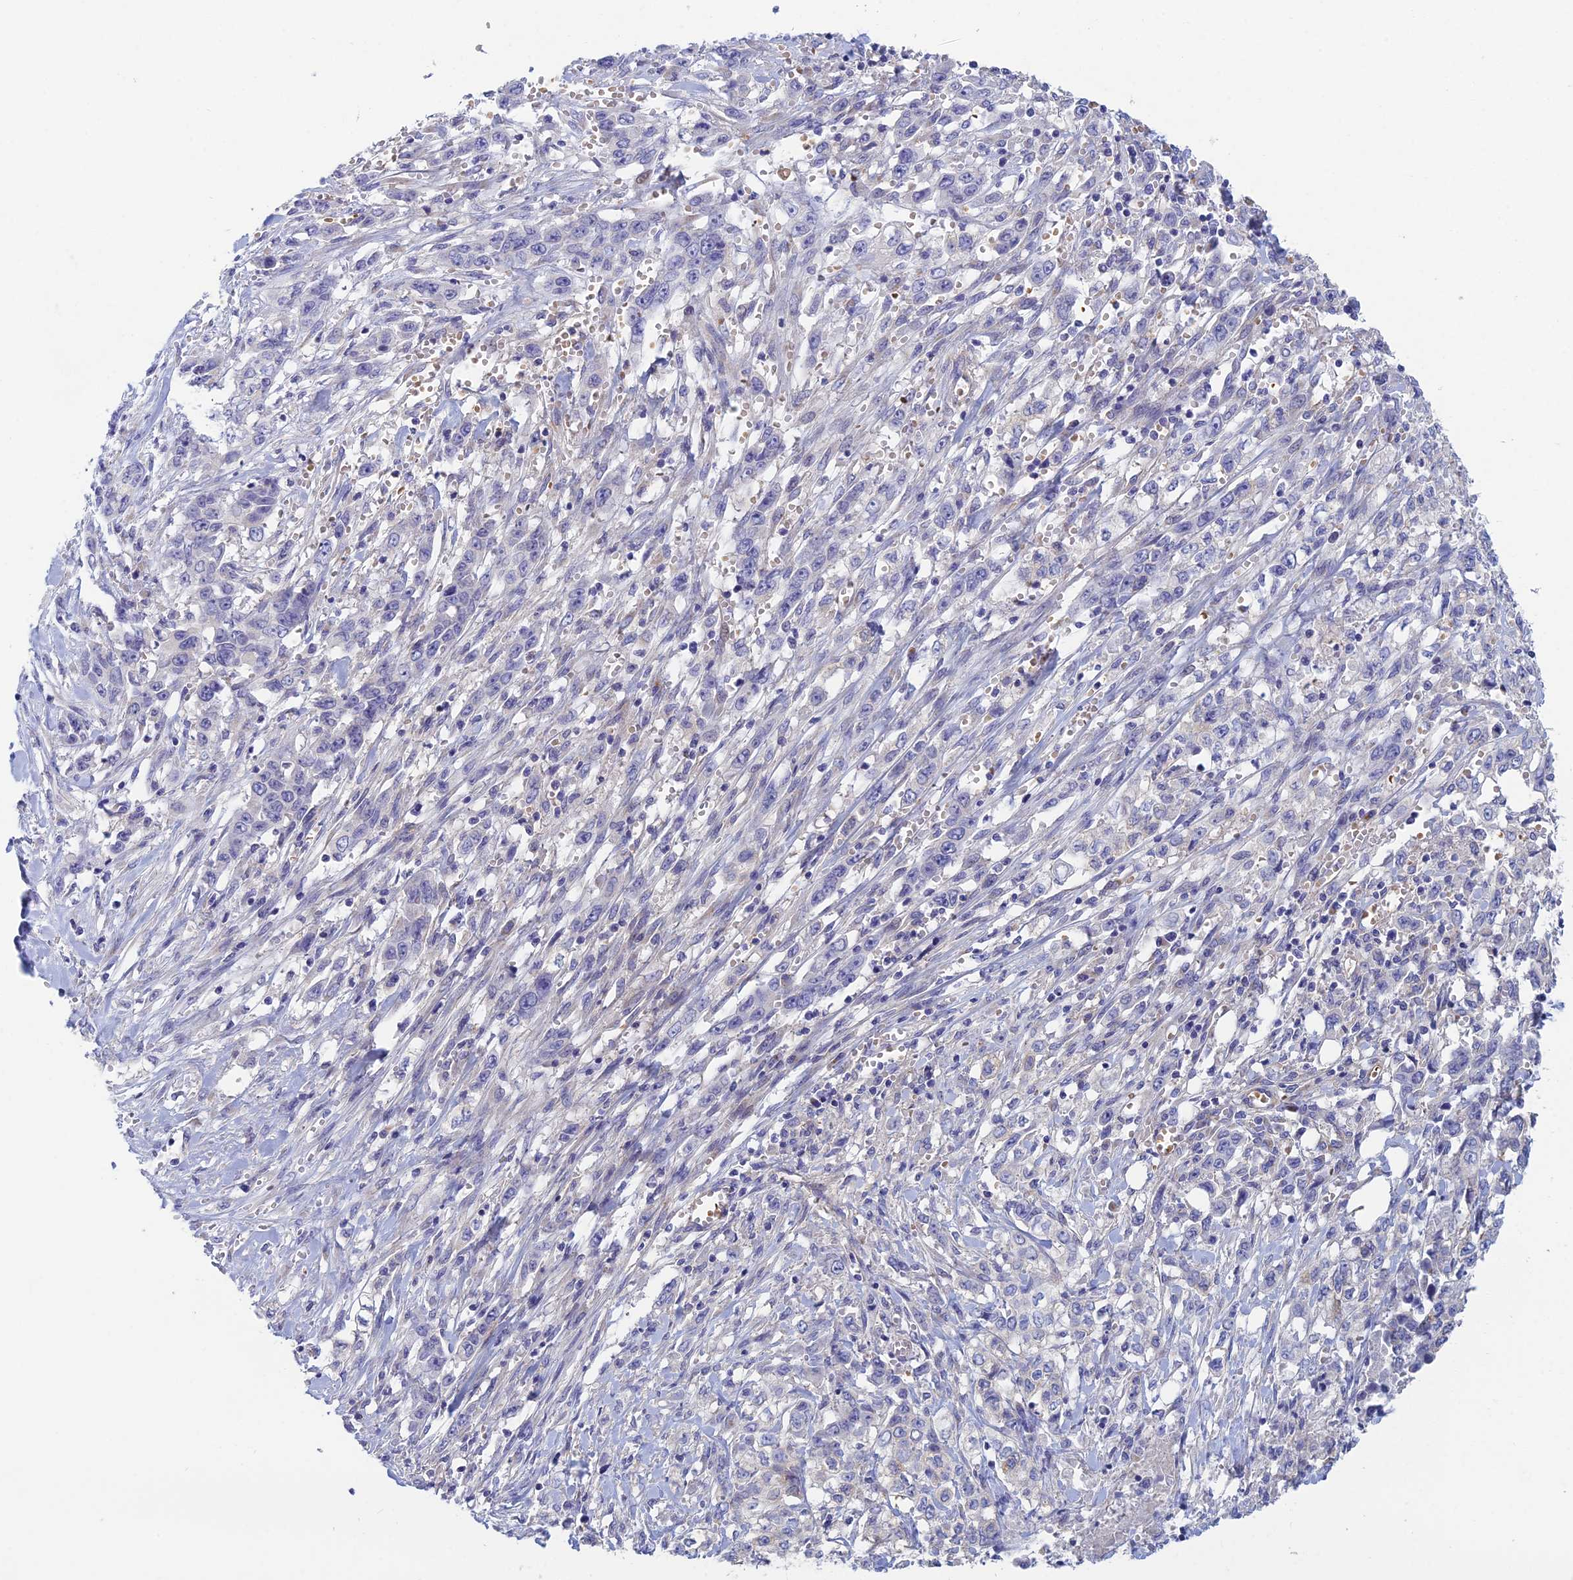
{"staining": {"intensity": "negative", "quantity": "none", "location": "none"}, "tissue": "stomach cancer", "cell_type": "Tumor cells", "image_type": "cancer", "snomed": [{"axis": "morphology", "description": "Adenocarcinoma, NOS"}, {"axis": "topography", "description": "Stomach, upper"}], "caption": "Micrograph shows no significant protein positivity in tumor cells of stomach cancer.", "gene": "ZNF564", "patient": {"sex": "male", "age": 62}}